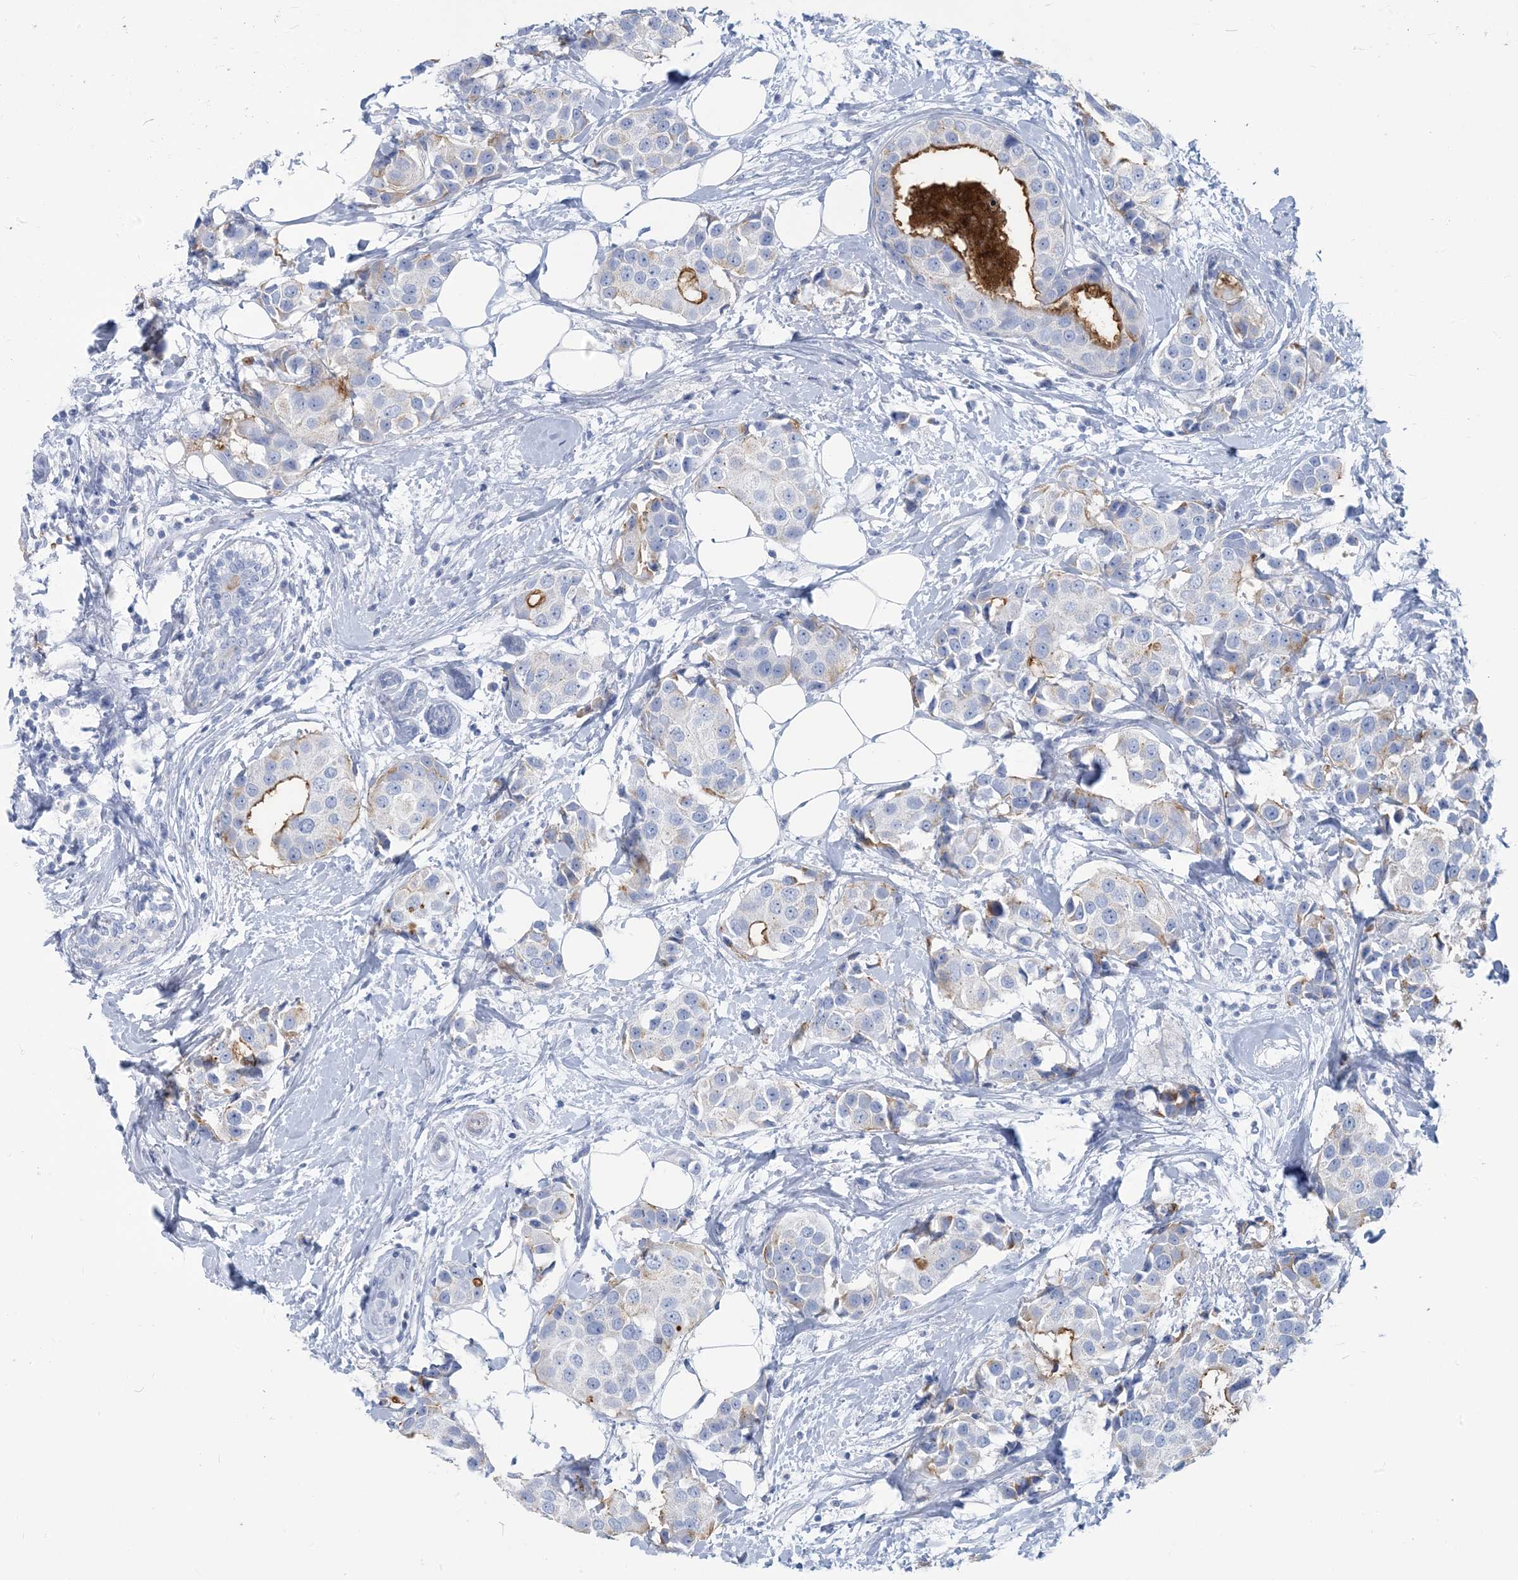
{"staining": {"intensity": "moderate", "quantity": "<25%", "location": "cytoplasmic/membranous"}, "tissue": "breast cancer", "cell_type": "Tumor cells", "image_type": "cancer", "snomed": [{"axis": "morphology", "description": "Normal tissue, NOS"}, {"axis": "morphology", "description": "Duct carcinoma"}, {"axis": "topography", "description": "Breast"}], "caption": "Human breast cancer (invasive ductal carcinoma) stained with a protein marker demonstrates moderate staining in tumor cells.", "gene": "MOXD1", "patient": {"sex": "female", "age": 39}}